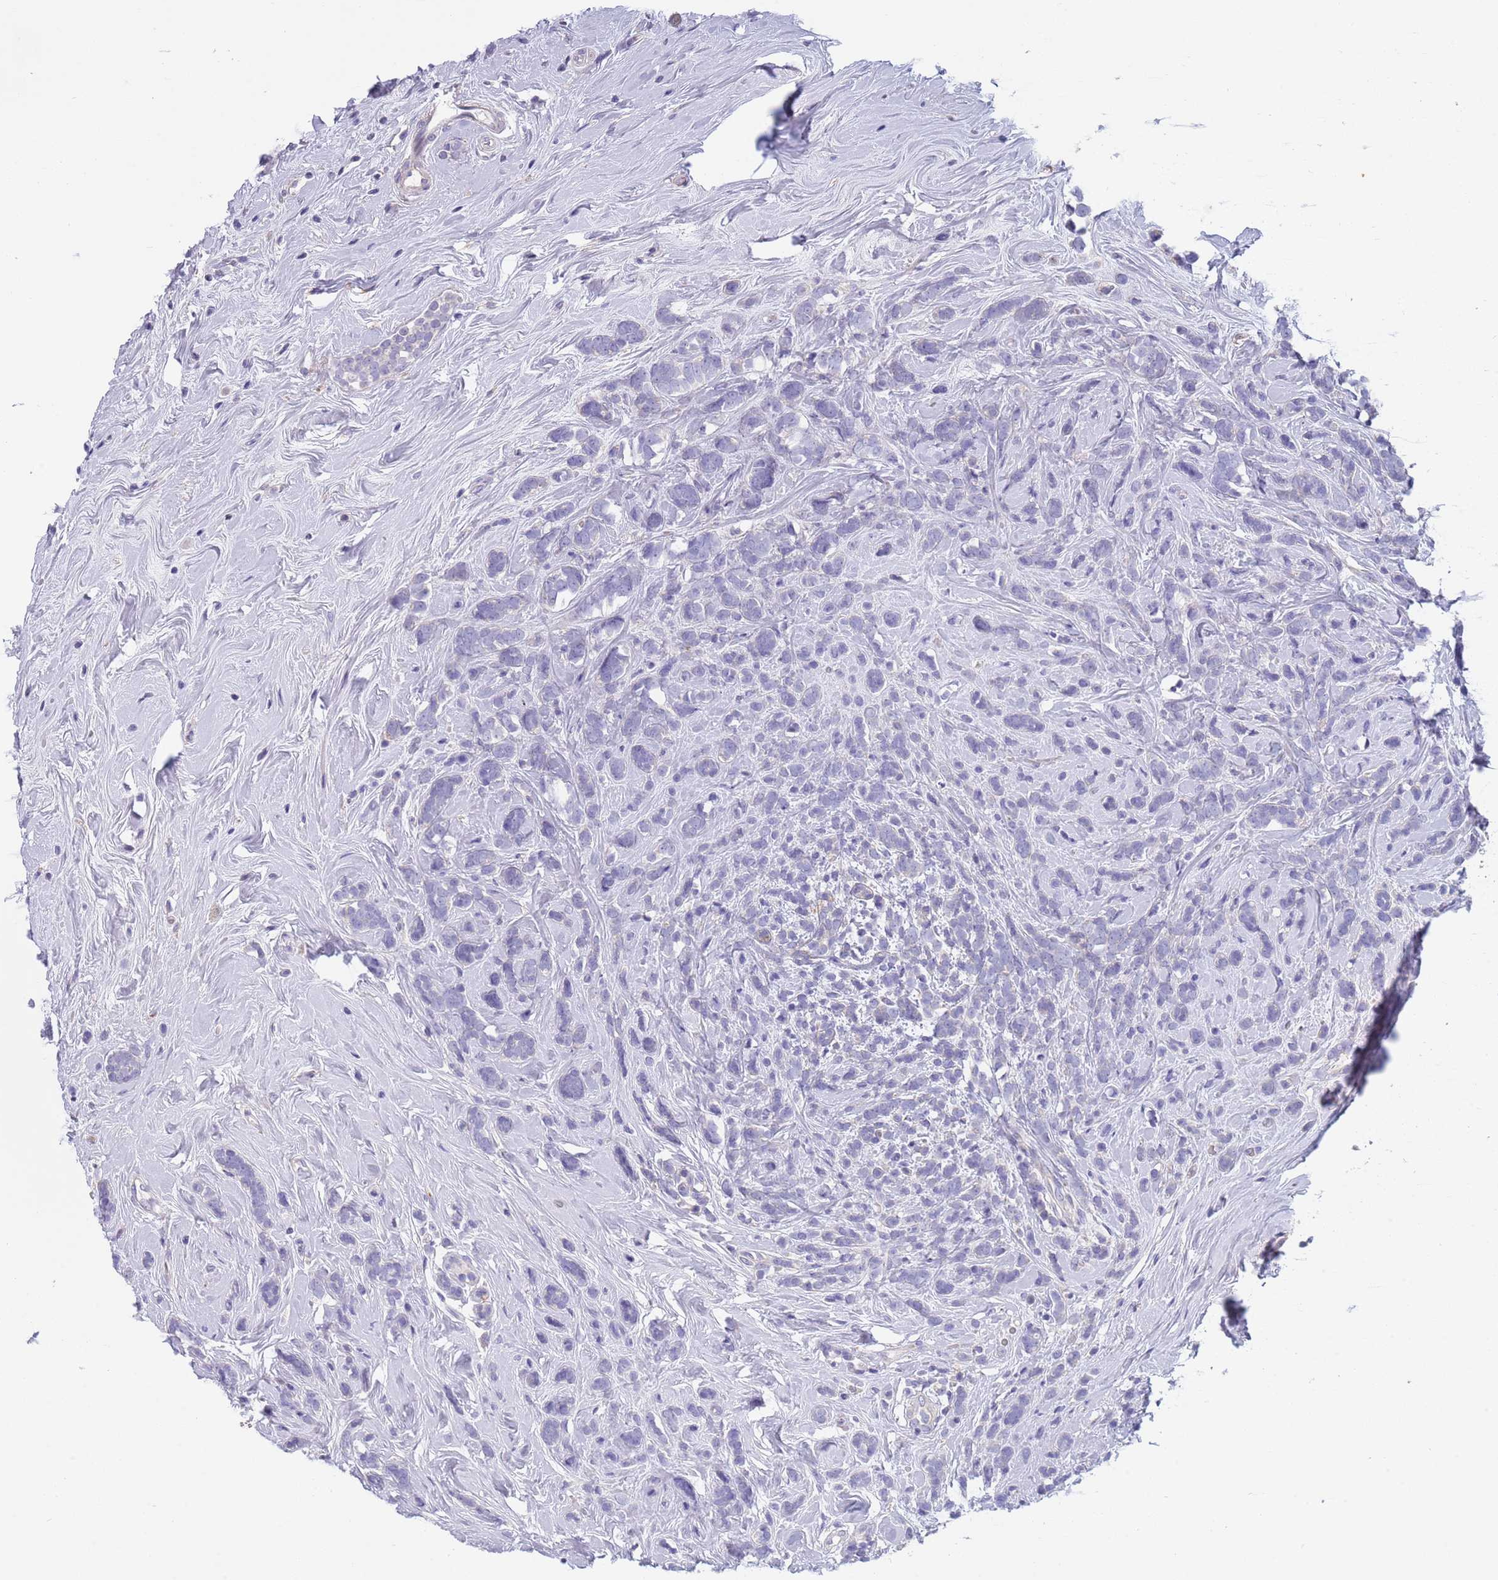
{"staining": {"intensity": "negative", "quantity": "none", "location": "none"}, "tissue": "breast cancer", "cell_type": "Tumor cells", "image_type": "cancer", "snomed": [{"axis": "morphology", "description": "Lobular carcinoma"}, {"axis": "topography", "description": "Breast"}], "caption": "Tumor cells show no significant protein positivity in breast cancer.", "gene": "MAN1C1", "patient": {"sex": "female", "age": 58}}